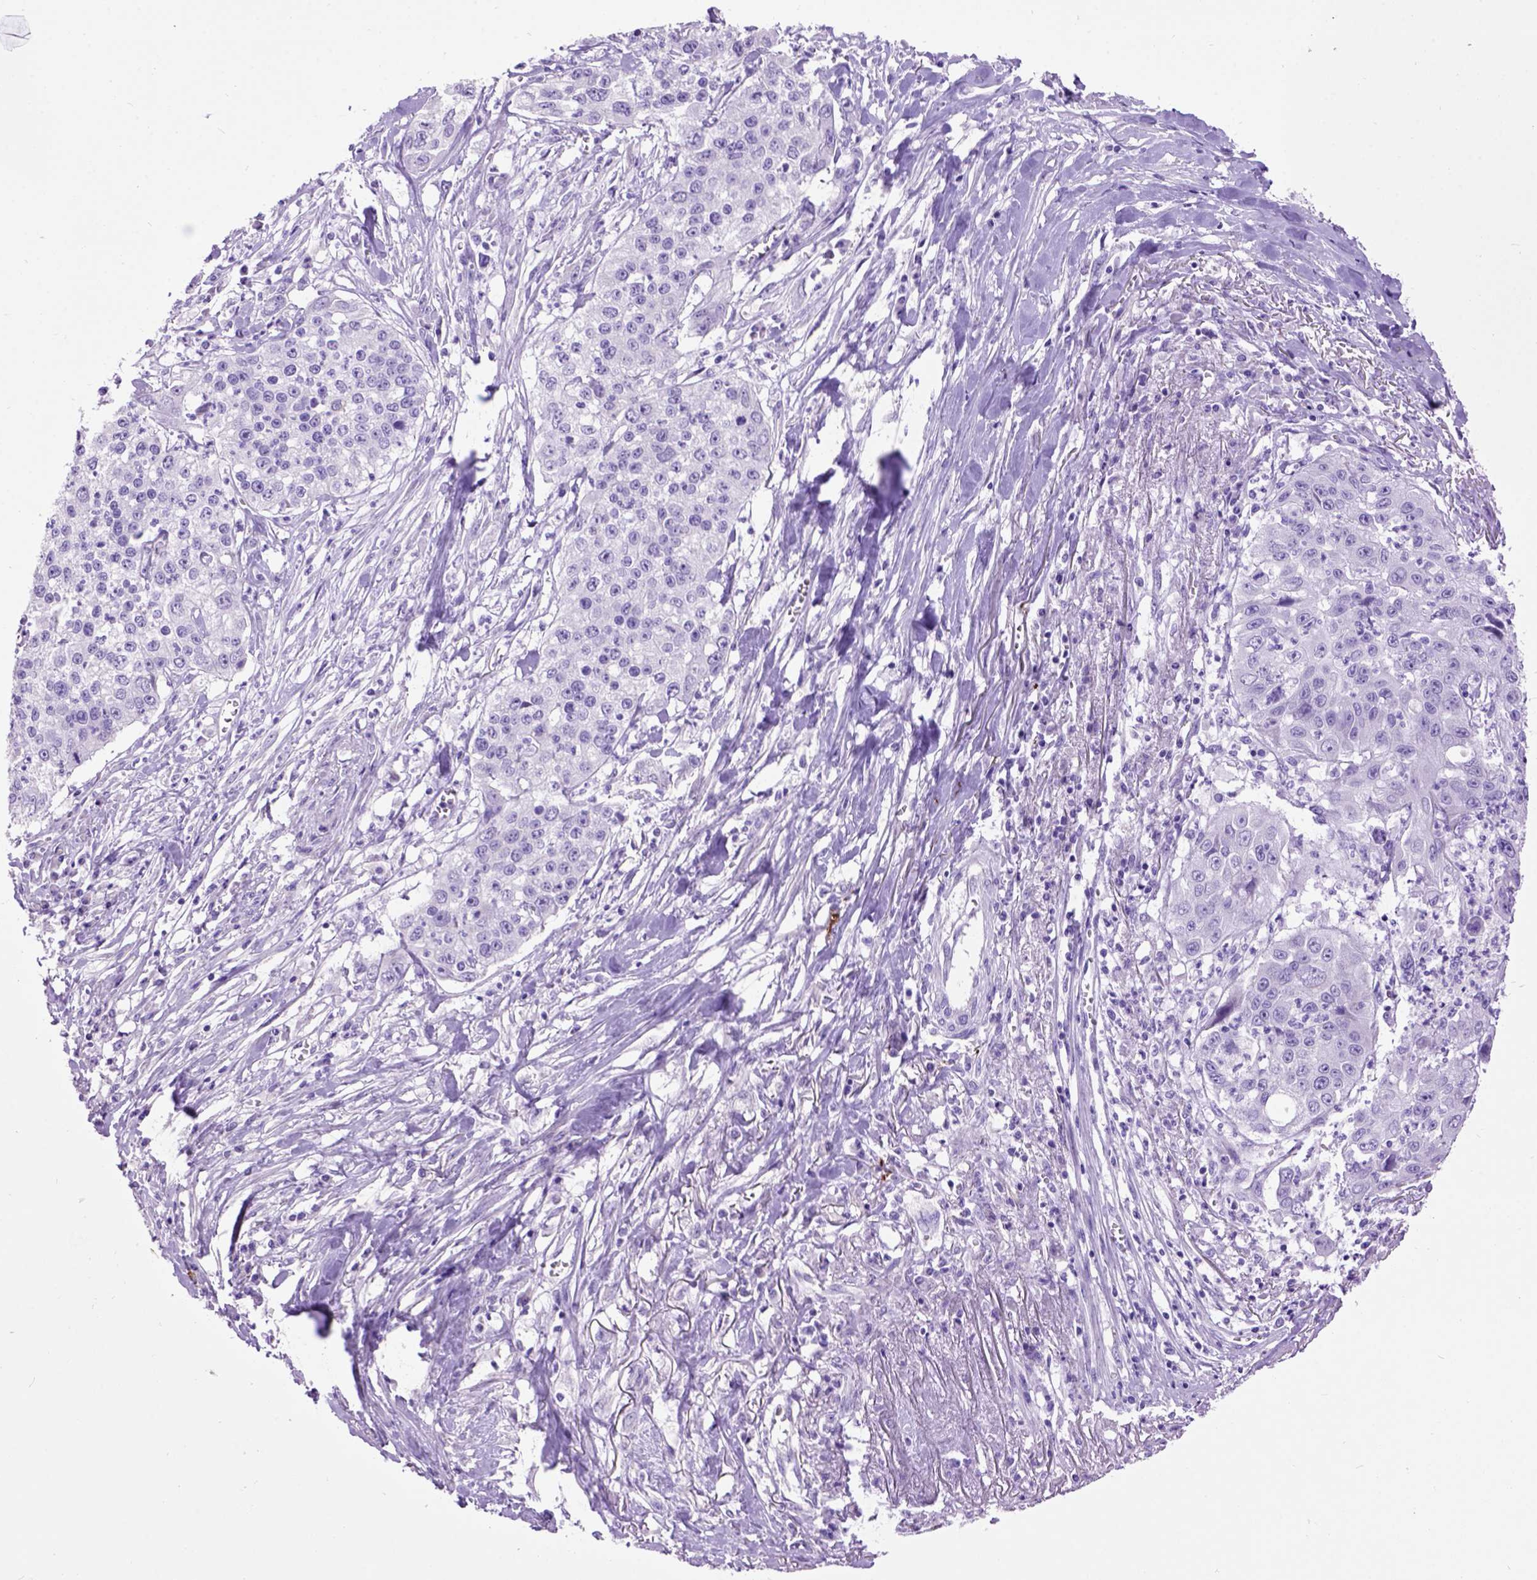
{"staining": {"intensity": "negative", "quantity": "none", "location": "none"}, "tissue": "lung cancer", "cell_type": "Tumor cells", "image_type": "cancer", "snomed": [{"axis": "morphology", "description": "Squamous cell carcinoma, NOS"}, {"axis": "morphology", "description": "Squamous cell carcinoma, metastatic, NOS"}, {"axis": "topography", "description": "Lung"}, {"axis": "topography", "description": "Pleura, NOS"}], "caption": "Tumor cells are negative for brown protein staining in lung cancer.", "gene": "MAPT", "patient": {"sex": "male", "age": 72}}